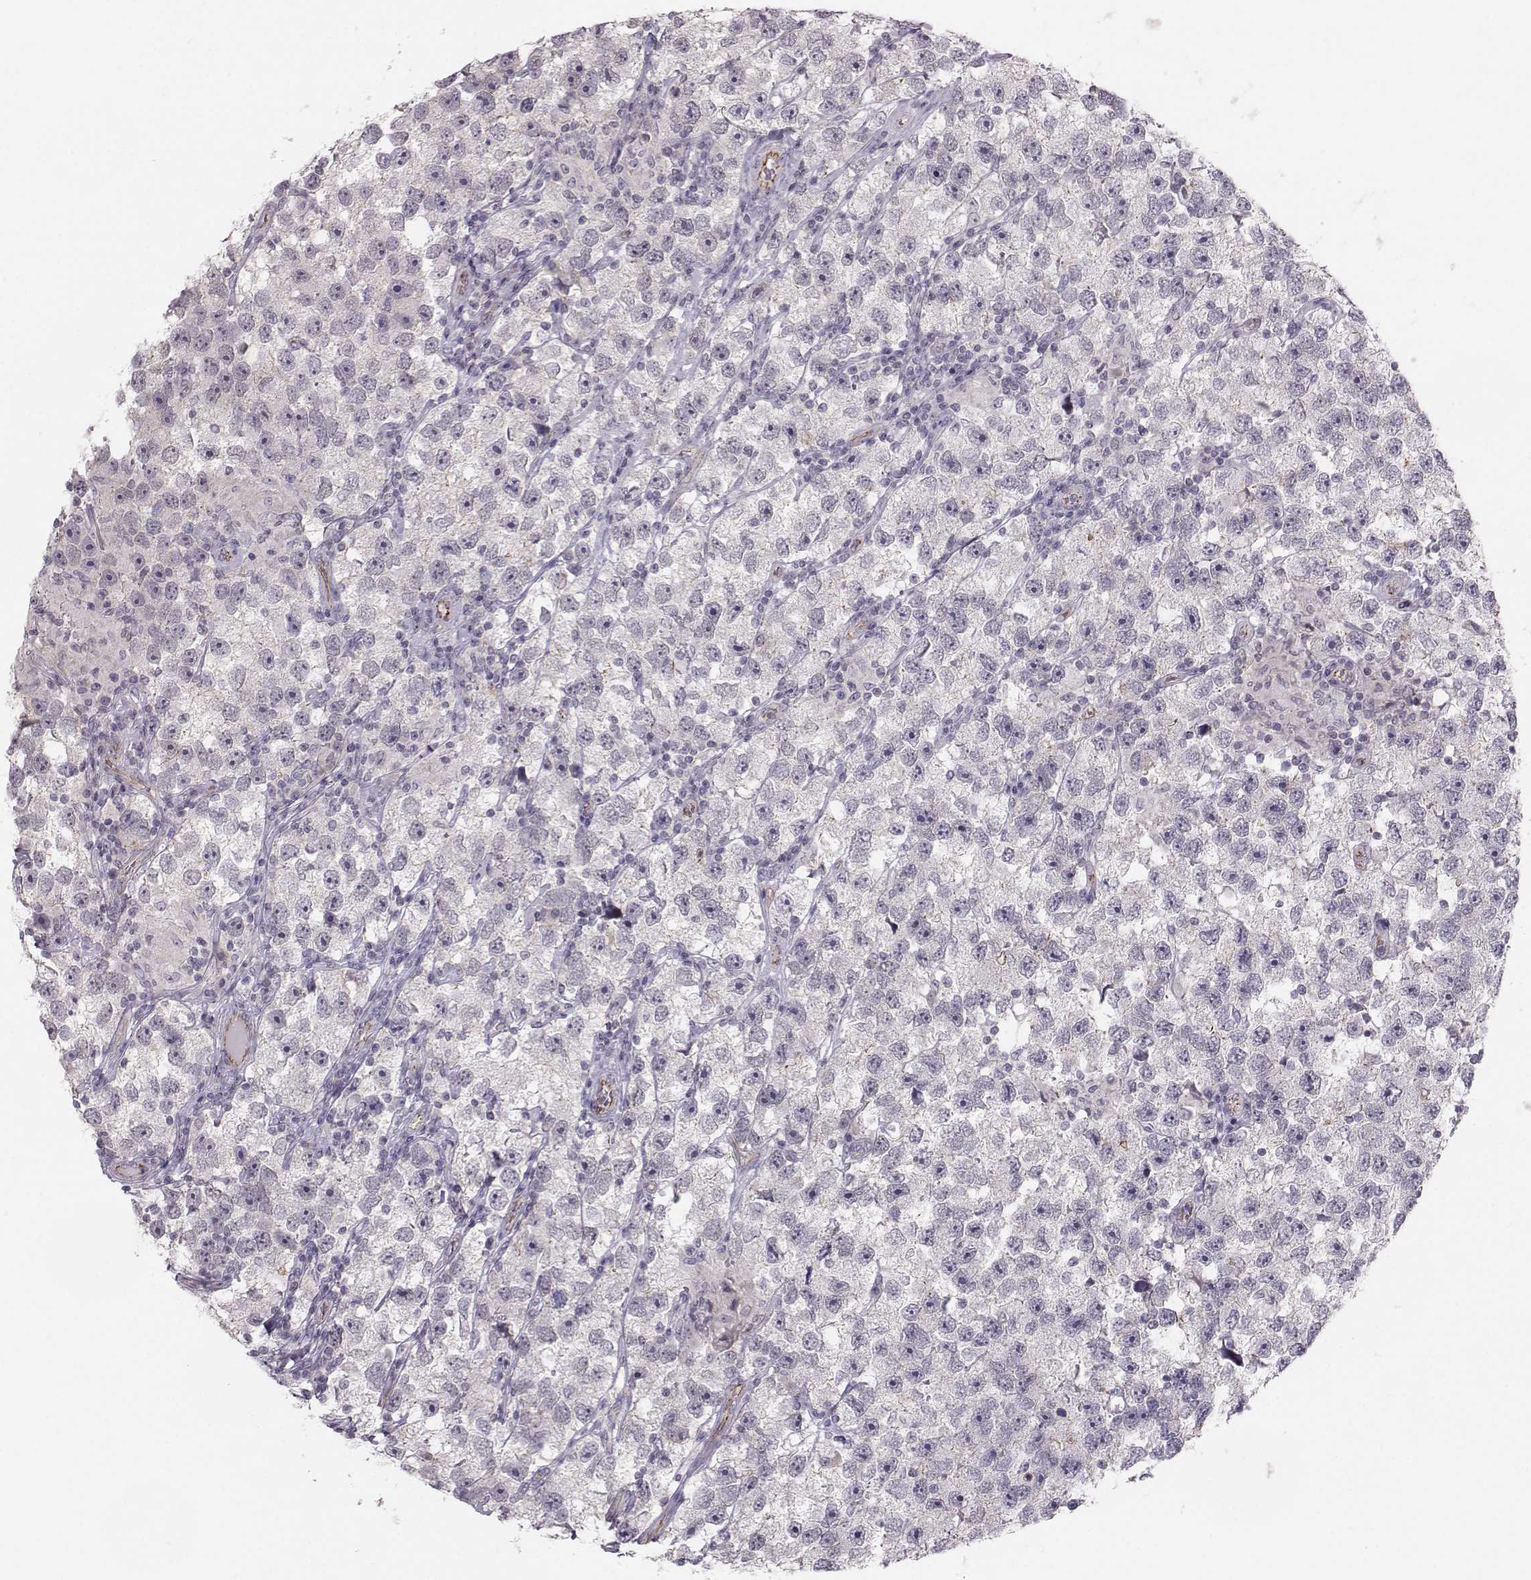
{"staining": {"intensity": "negative", "quantity": "none", "location": "none"}, "tissue": "testis cancer", "cell_type": "Tumor cells", "image_type": "cancer", "snomed": [{"axis": "morphology", "description": "Seminoma, NOS"}, {"axis": "topography", "description": "Testis"}], "caption": "Tumor cells show no significant staining in testis cancer.", "gene": "MAST1", "patient": {"sex": "male", "age": 26}}